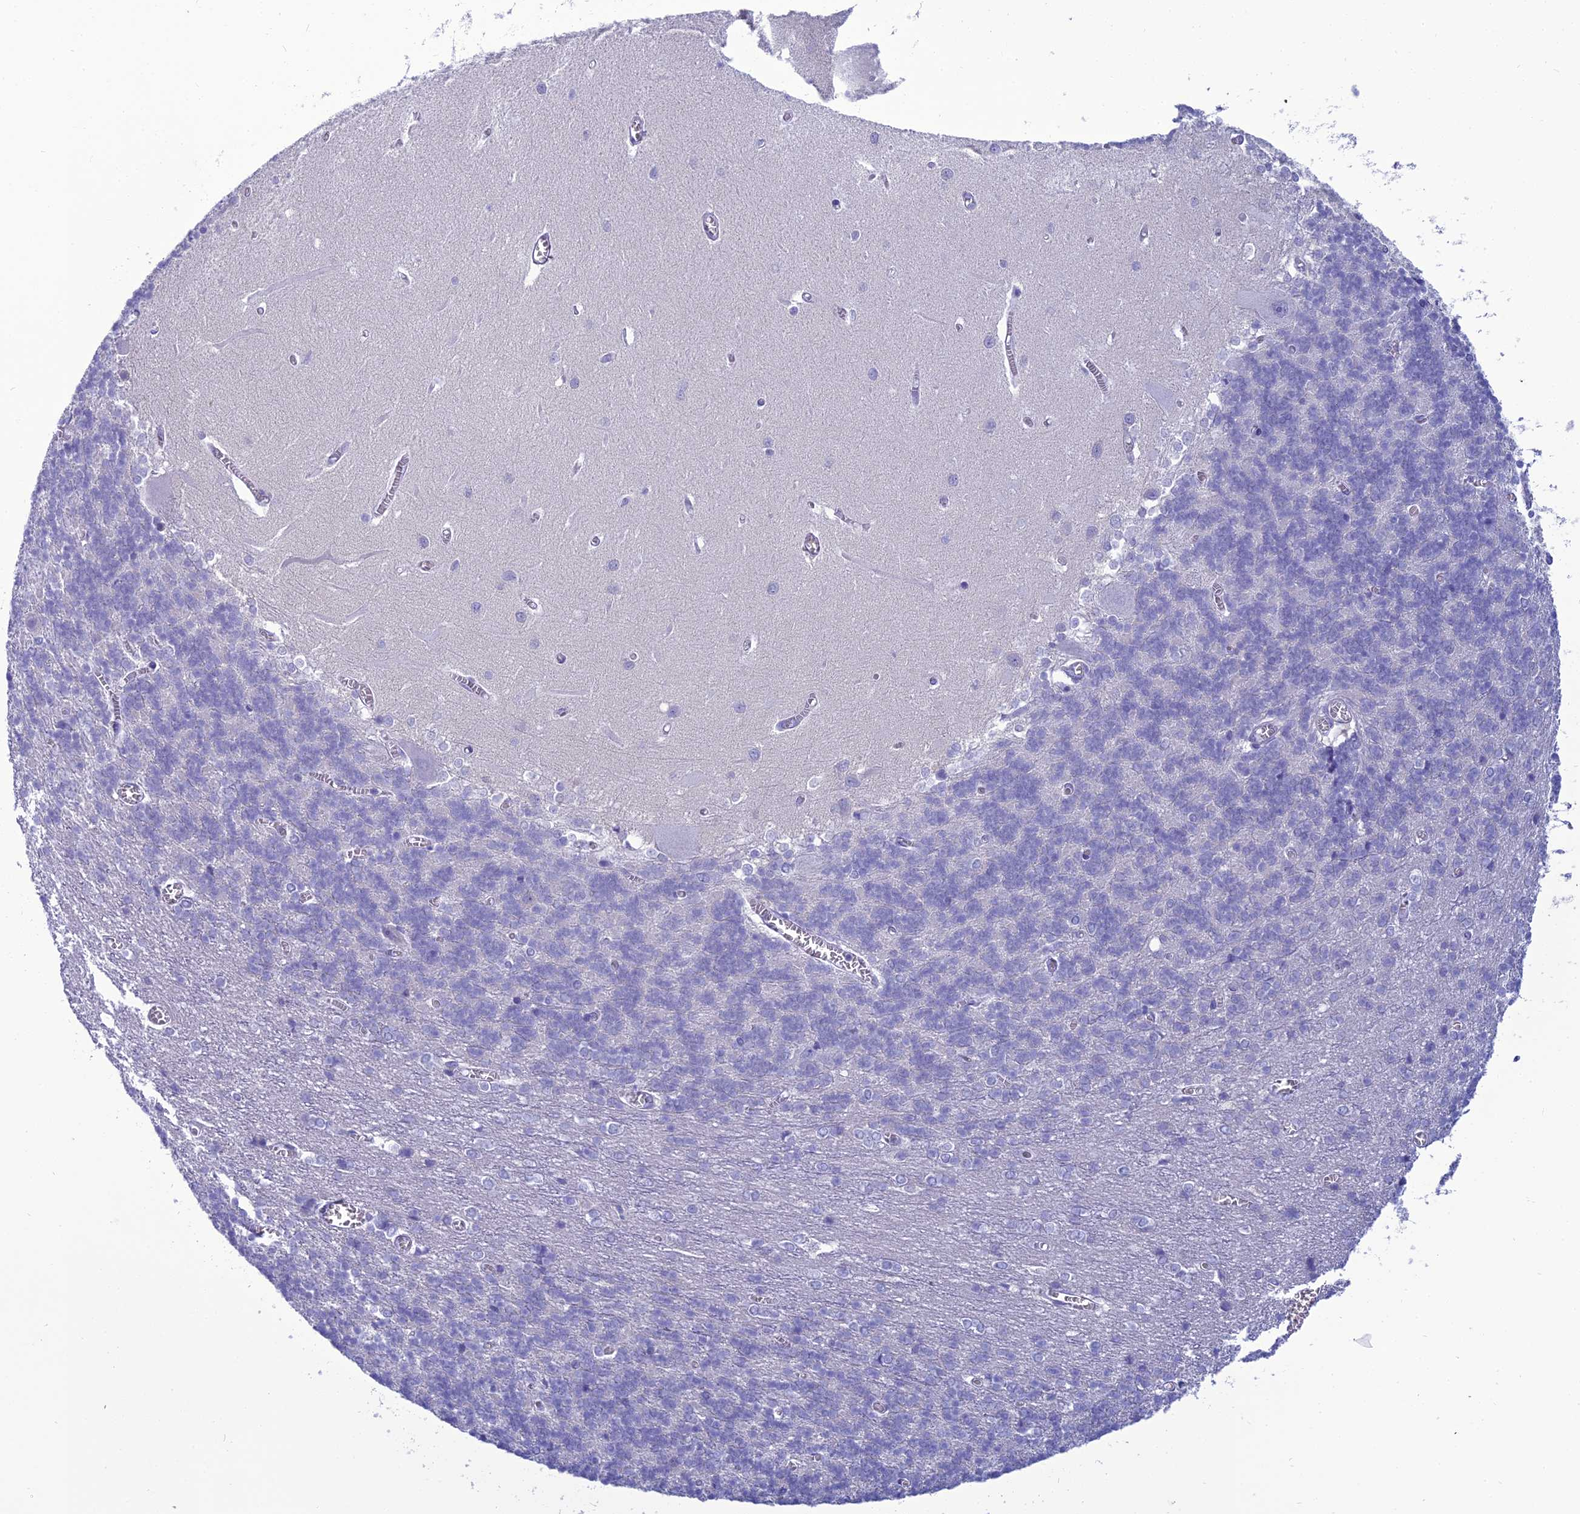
{"staining": {"intensity": "negative", "quantity": "none", "location": "none"}, "tissue": "cerebellum", "cell_type": "Cells in granular layer", "image_type": "normal", "snomed": [{"axis": "morphology", "description": "Normal tissue, NOS"}, {"axis": "topography", "description": "Cerebellum"}], "caption": "This histopathology image is of normal cerebellum stained with immunohistochemistry (IHC) to label a protein in brown with the nuclei are counter-stained blue. There is no positivity in cells in granular layer.", "gene": "GNPNAT1", "patient": {"sex": "male", "age": 37}}